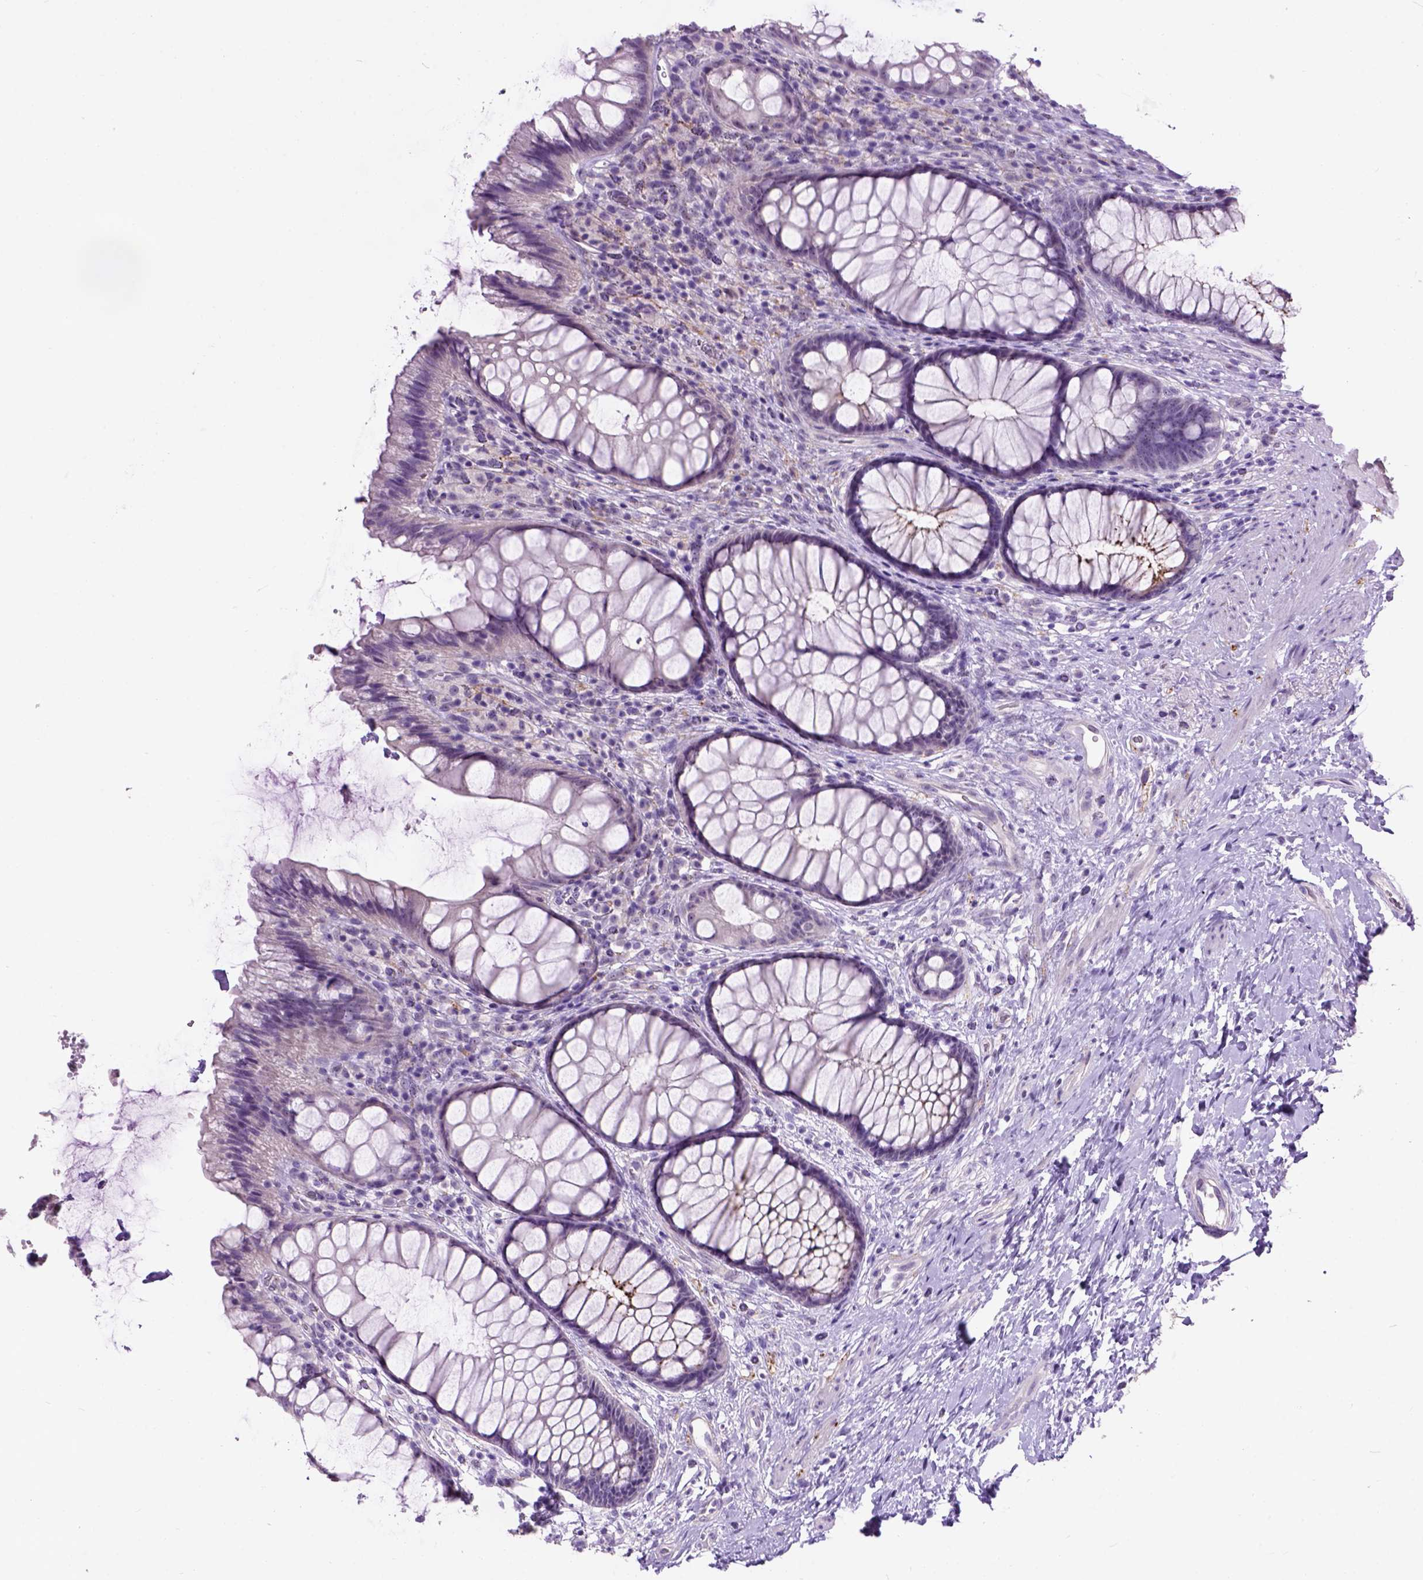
{"staining": {"intensity": "moderate", "quantity": "<25%", "location": "cytoplasmic/membranous"}, "tissue": "rectum", "cell_type": "Glandular cells", "image_type": "normal", "snomed": [{"axis": "morphology", "description": "Normal tissue, NOS"}, {"axis": "topography", "description": "Smooth muscle"}, {"axis": "topography", "description": "Rectum"}], "caption": "Glandular cells display moderate cytoplasmic/membranous staining in approximately <25% of cells in benign rectum.", "gene": "MAPT", "patient": {"sex": "male", "age": 53}}